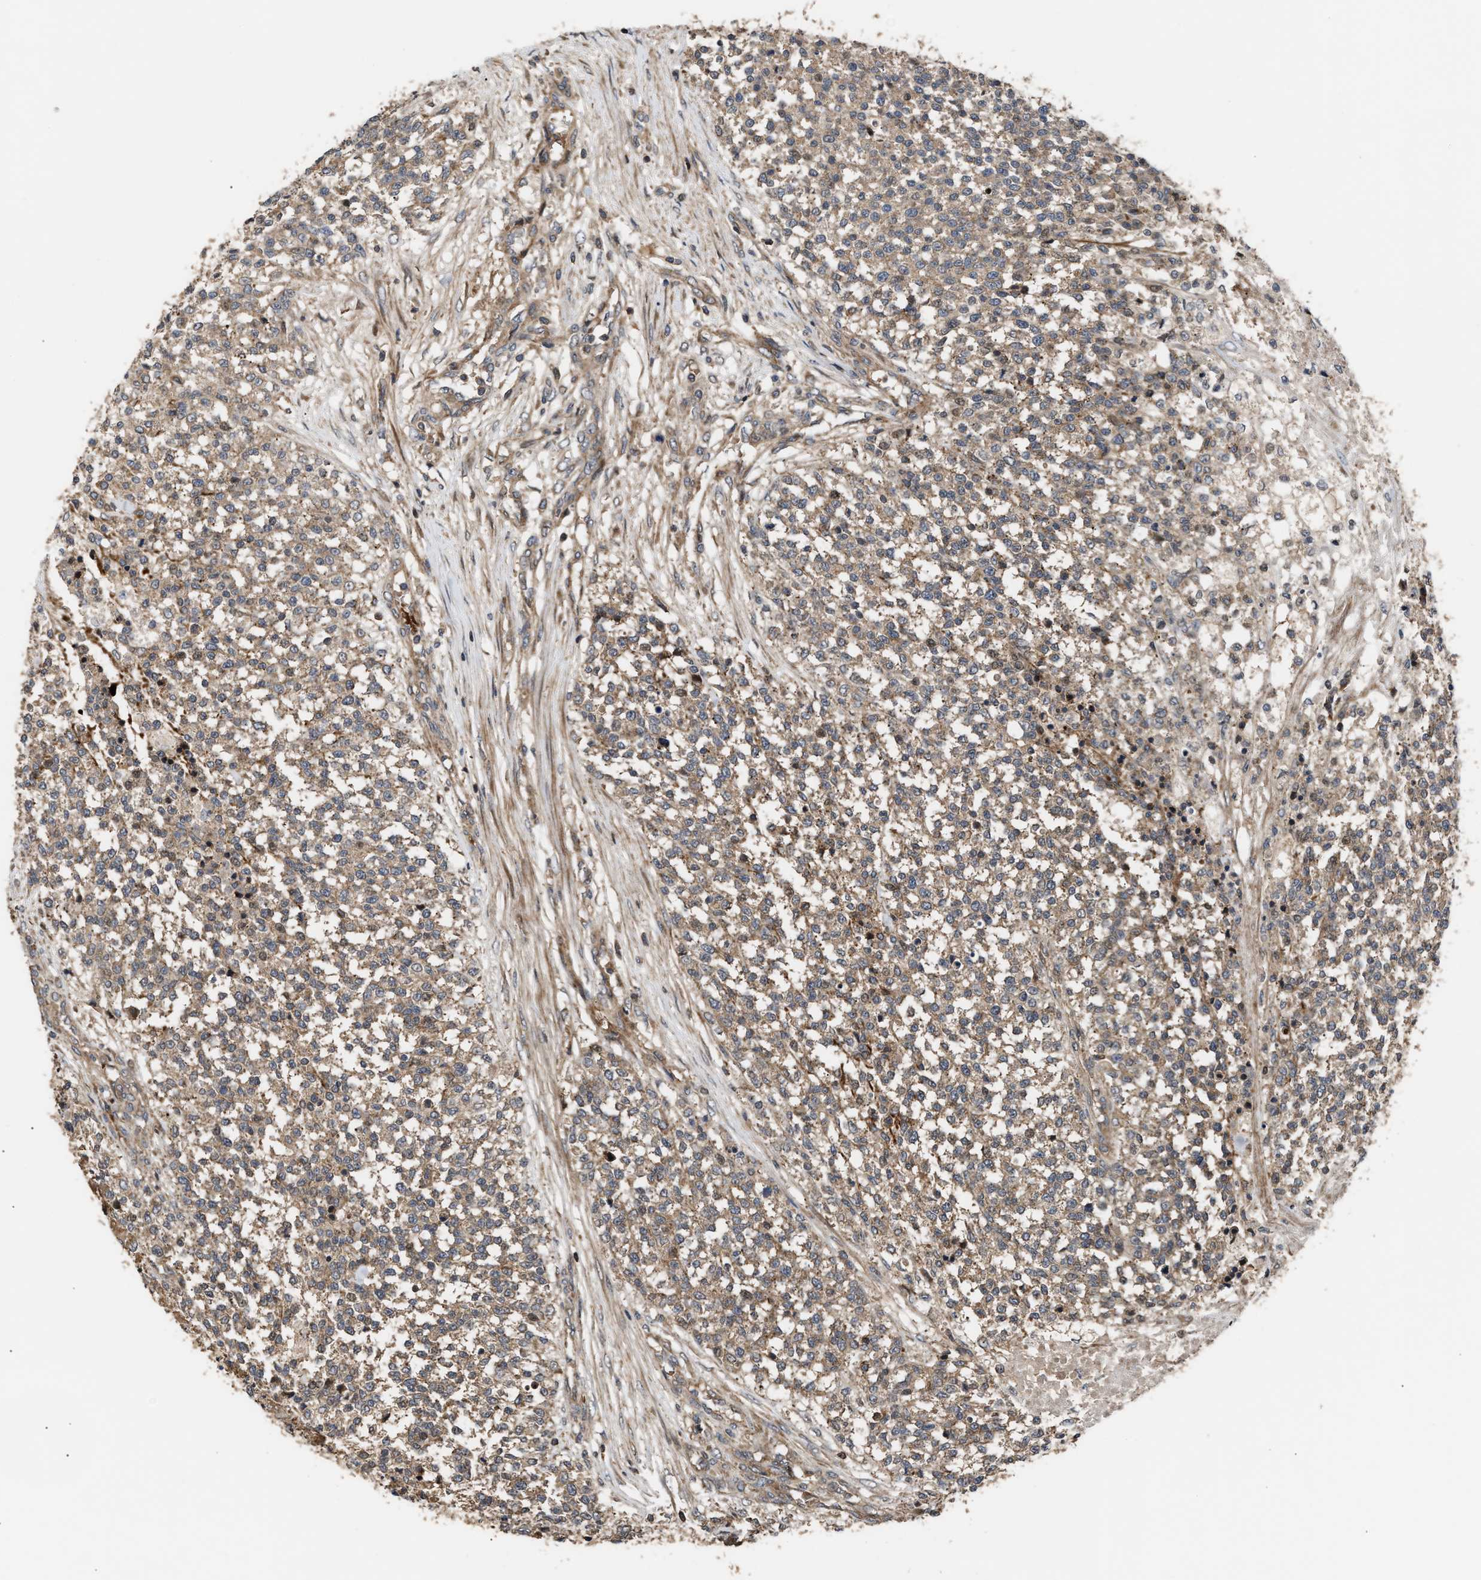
{"staining": {"intensity": "weak", "quantity": ">75%", "location": "cytoplasmic/membranous"}, "tissue": "testis cancer", "cell_type": "Tumor cells", "image_type": "cancer", "snomed": [{"axis": "morphology", "description": "Seminoma, NOS"}, {"axis": "topography", "description": "Testis"}], "caption": "Weak cytoplasmic/membranous staining for a protein is appreciated in approximately >75% of tumor cells of seminoma (testis) using IHC.", "gene": "STAU1", "patient": {"sex": "male", "age": 59}}